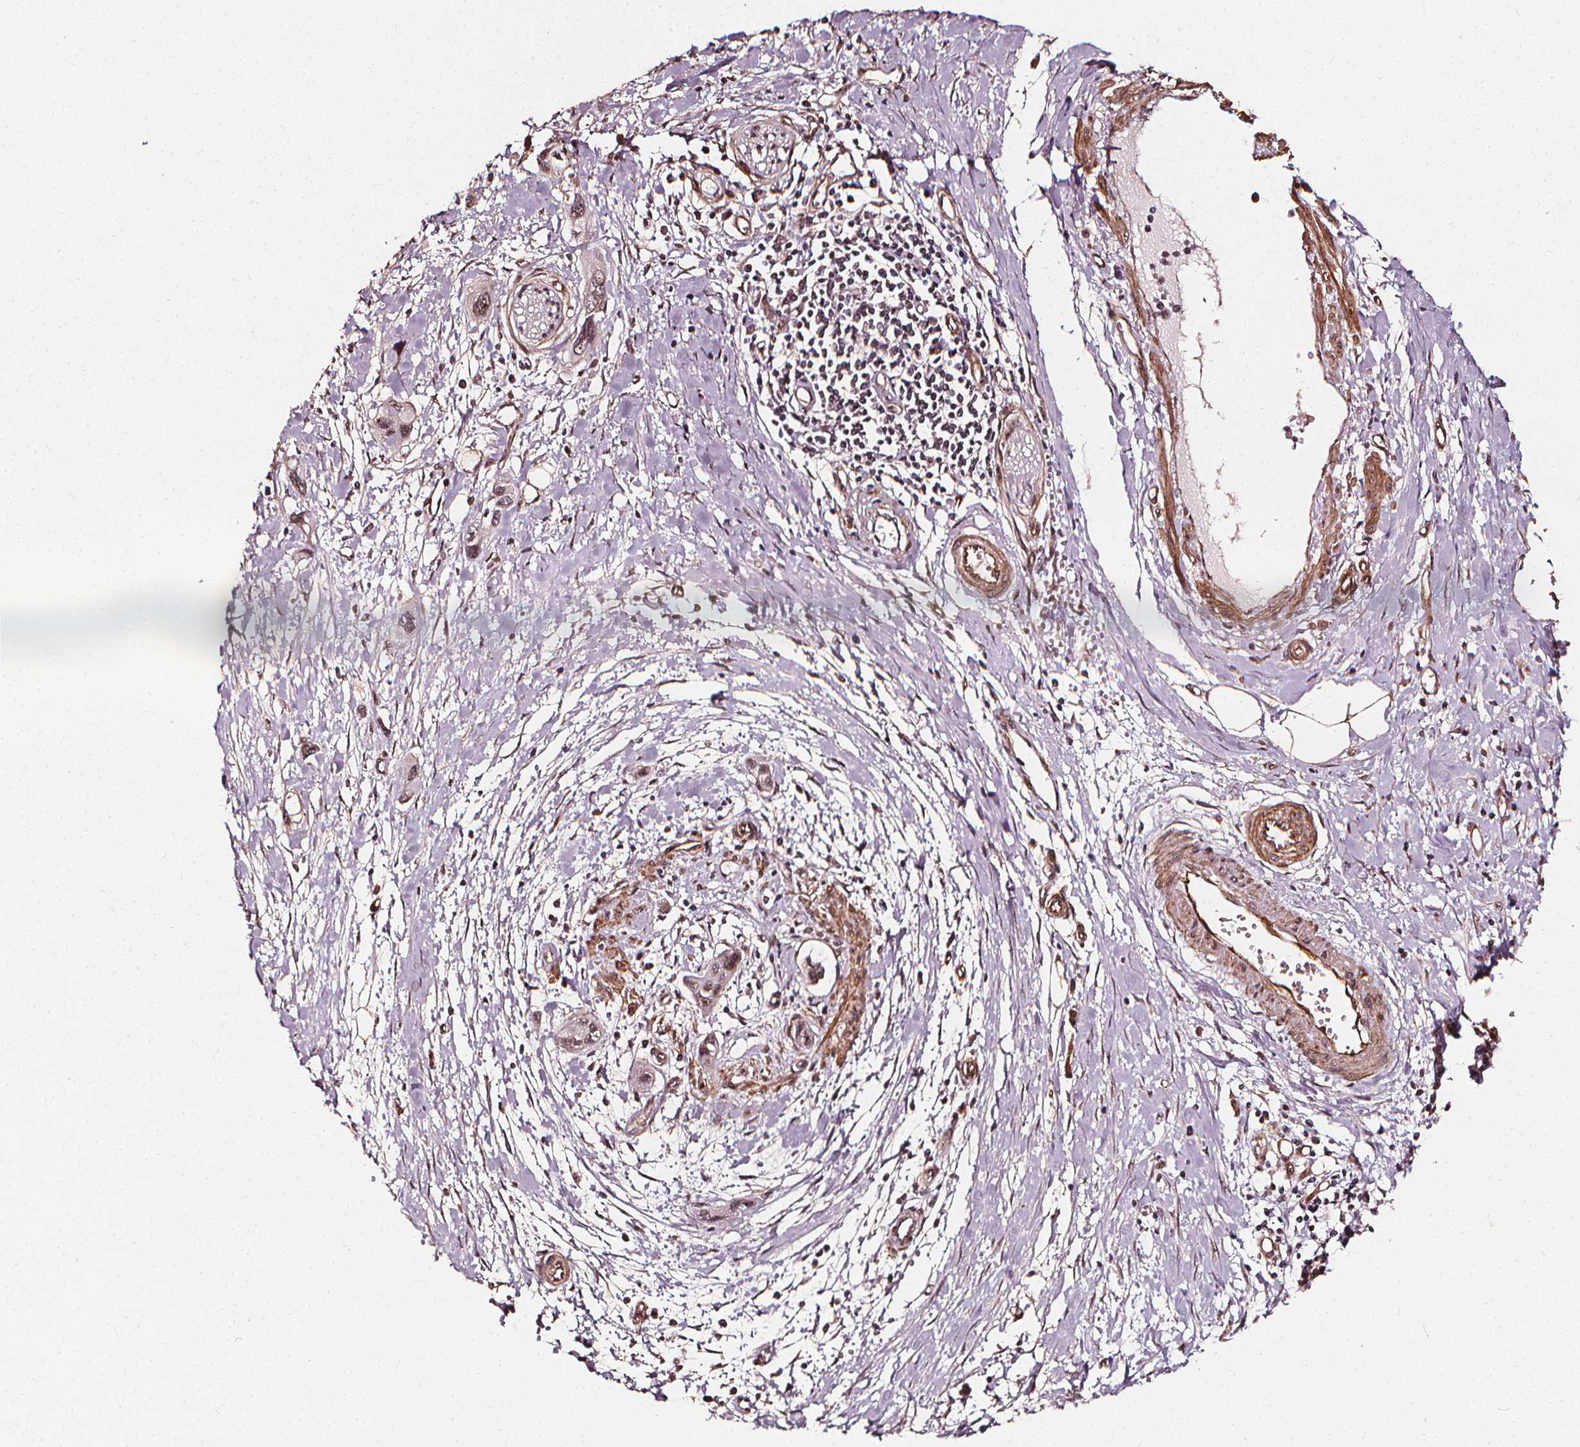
{"staining": {"intensity": "weak", "quantity": ">75%", "location": "nuclear"}, "tissue": "pancreatic cancer", "cell_type": "Tumor cells", "image_type": "cancer", "snomed": [{"axis": "morphology", "description": "Adenocarcinoma, NOS"}, {"axis": "topography", "description": "Pancreas"}], "caption": "Protein expression by immunohistochemistry demonstrates weak nuclear positivity in approximately >75% of tumor cells in pancreatic cancer (adenocarcinoma). The protein is stained brown, and the nuclei are stained in blue (DAB IHC with brightfield microscopy, high magnification).", "gene": "EXOSC9", "patient": {"sex": "male", "age": 60}}